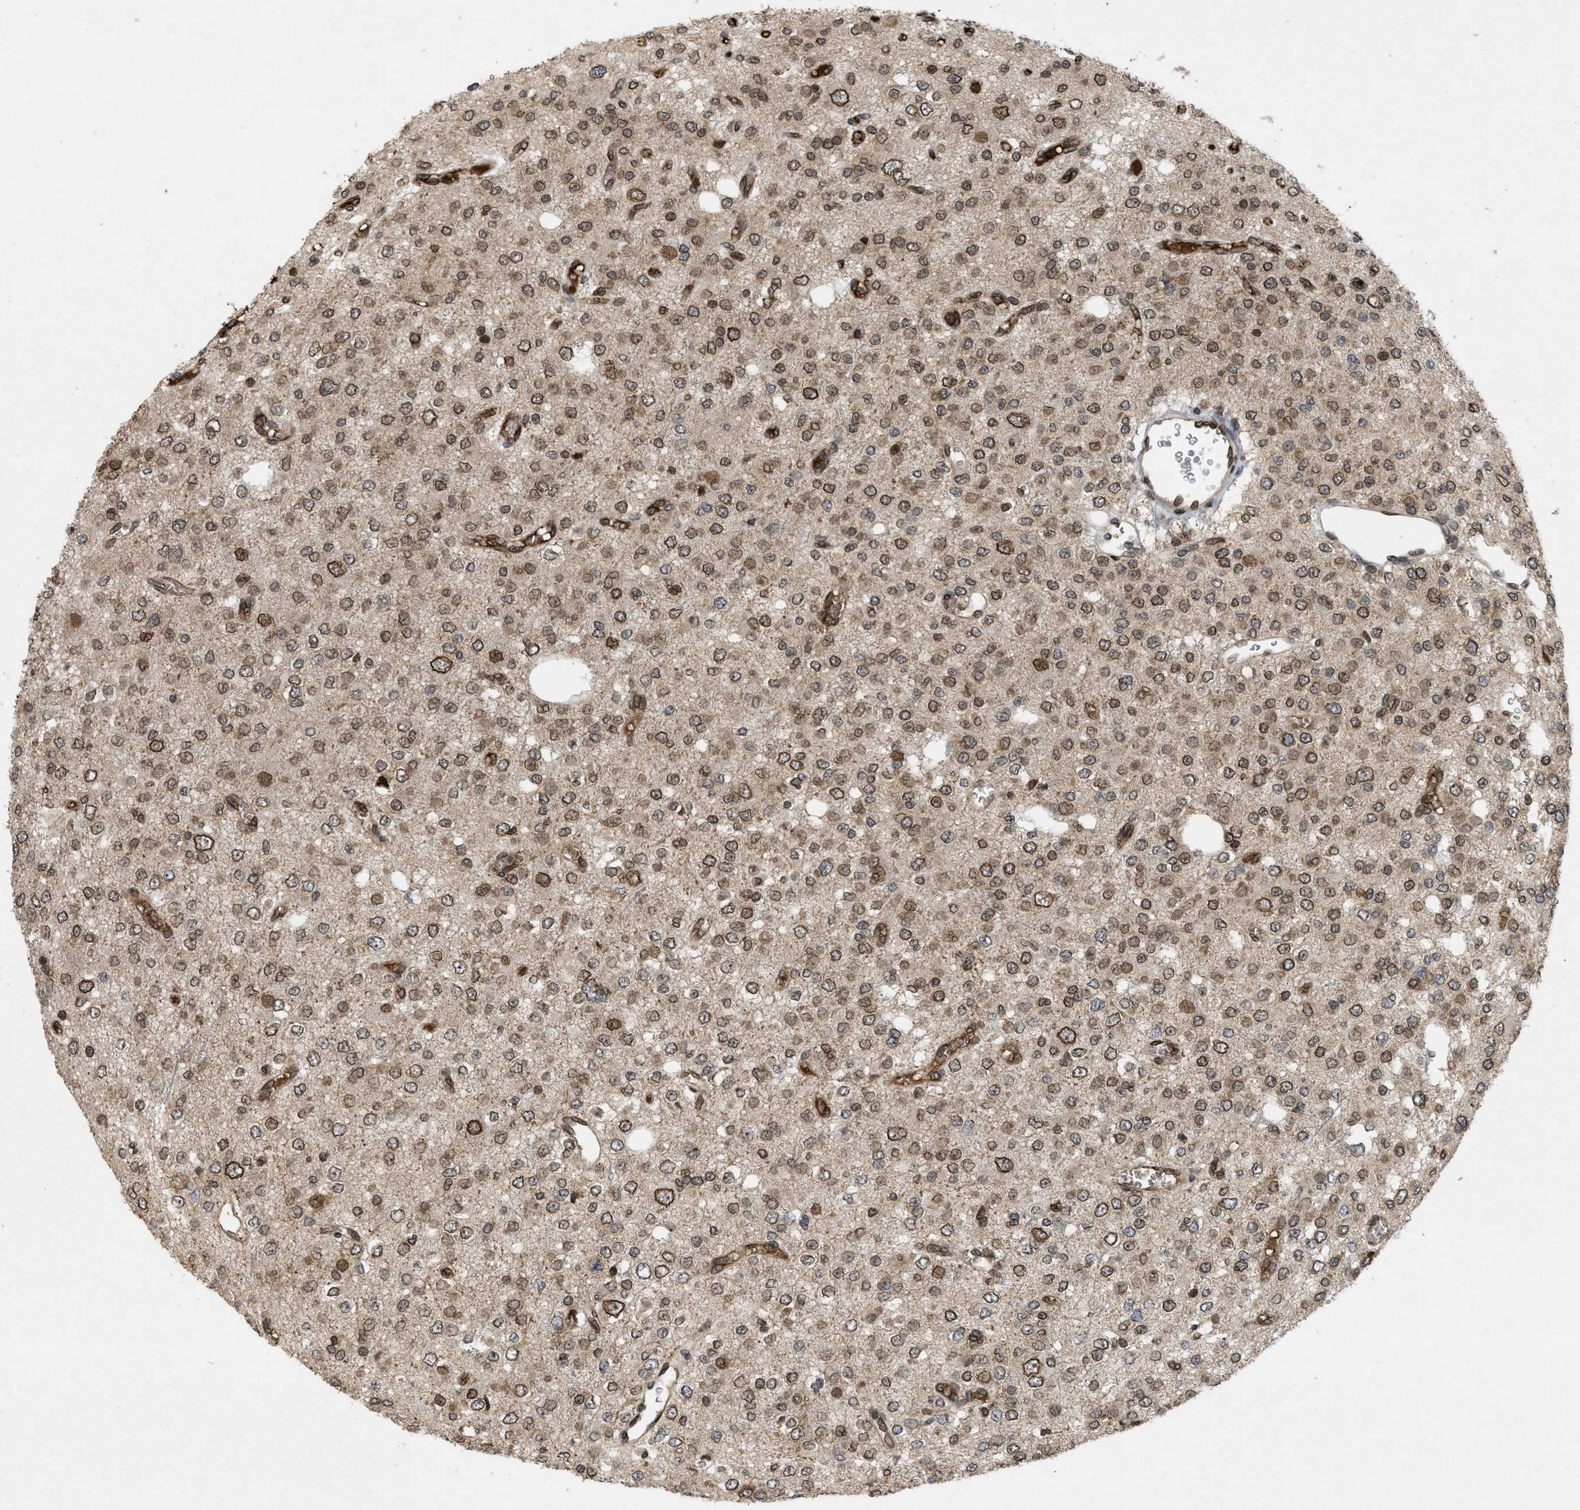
{"staining": {"intensity": "moderate", "quantity": ">75%", "location": "cytoplasmic/membranous,nuclear"}, "tissue": "glioma", "cell_type": "Tumor cells", "image_type": "cancer", "snomed": [{"axis": "morphology", "description": "Glioma, malignant, Low grade"}, {"axis": "topography", "description": "Brain"}], "caption": "Glioma stained for a protein exhibits moderate cytoplasmic/membranous and nuclear positivity in tumor cells. (Brightfield microscopy of DAB IHC at high magnification).", "gene": "CRY1", "patient": {"sex": "male", "age": 38}}